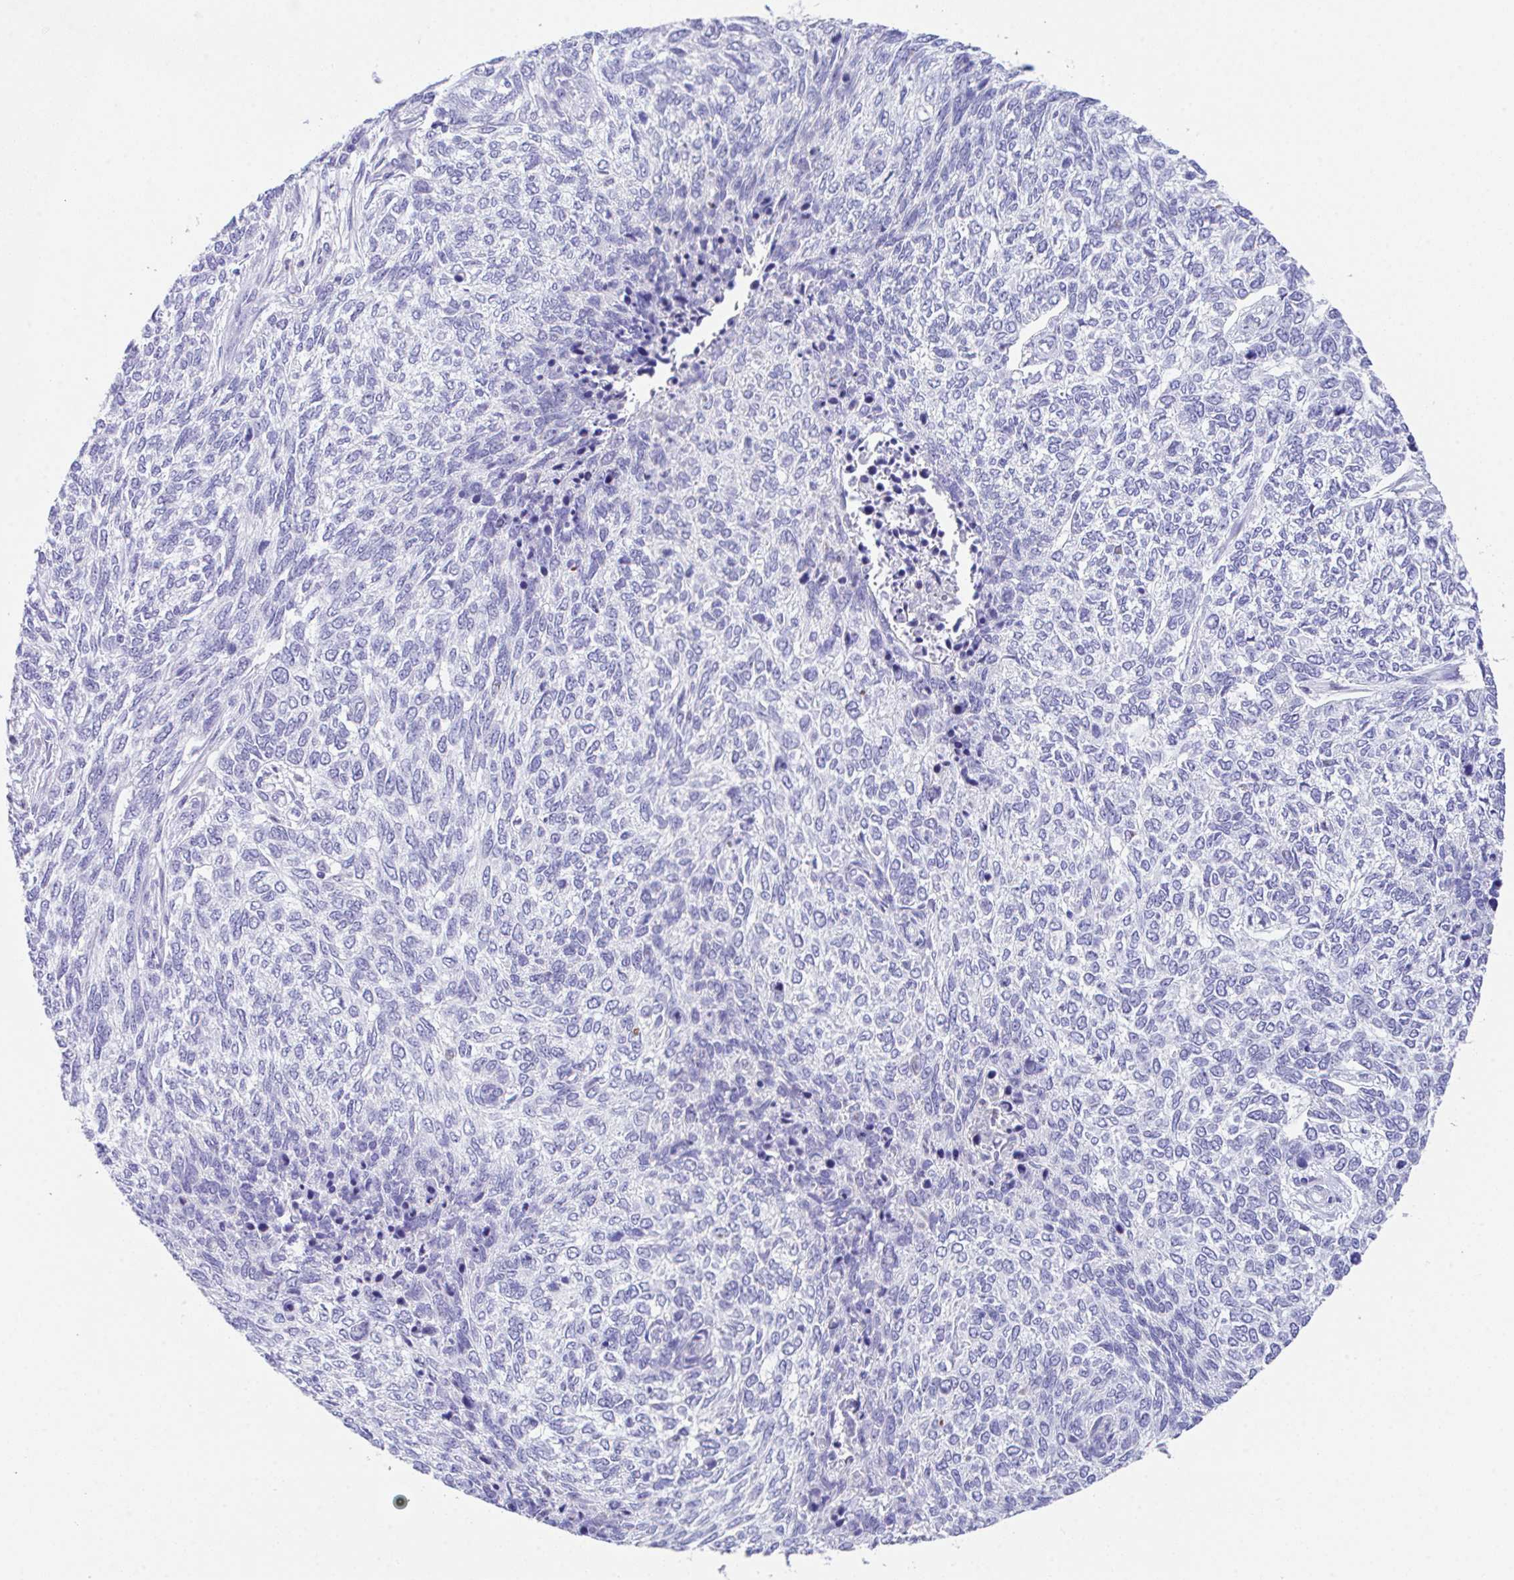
{"staining": {"intensity": "negative", "quantity": "none", "location": "none"}, "tissue": "skin cancer", "cell_type": "Tumor cells", "image_type": "cancer", "snomed": [{"axis": "morphology", "description": "Basal cell carcinoma"}, {"axis": "topography", "description": "Skin"}], "caption": "Immunohistochemistry (IHC) histopathology image of human skin cancer (basal cell carcinoma) stained for a protein (brown), which demonstrates no staining in tumor cells.", "gene": "HOXB4", "patient": {"sex": "female", "age": 65}}